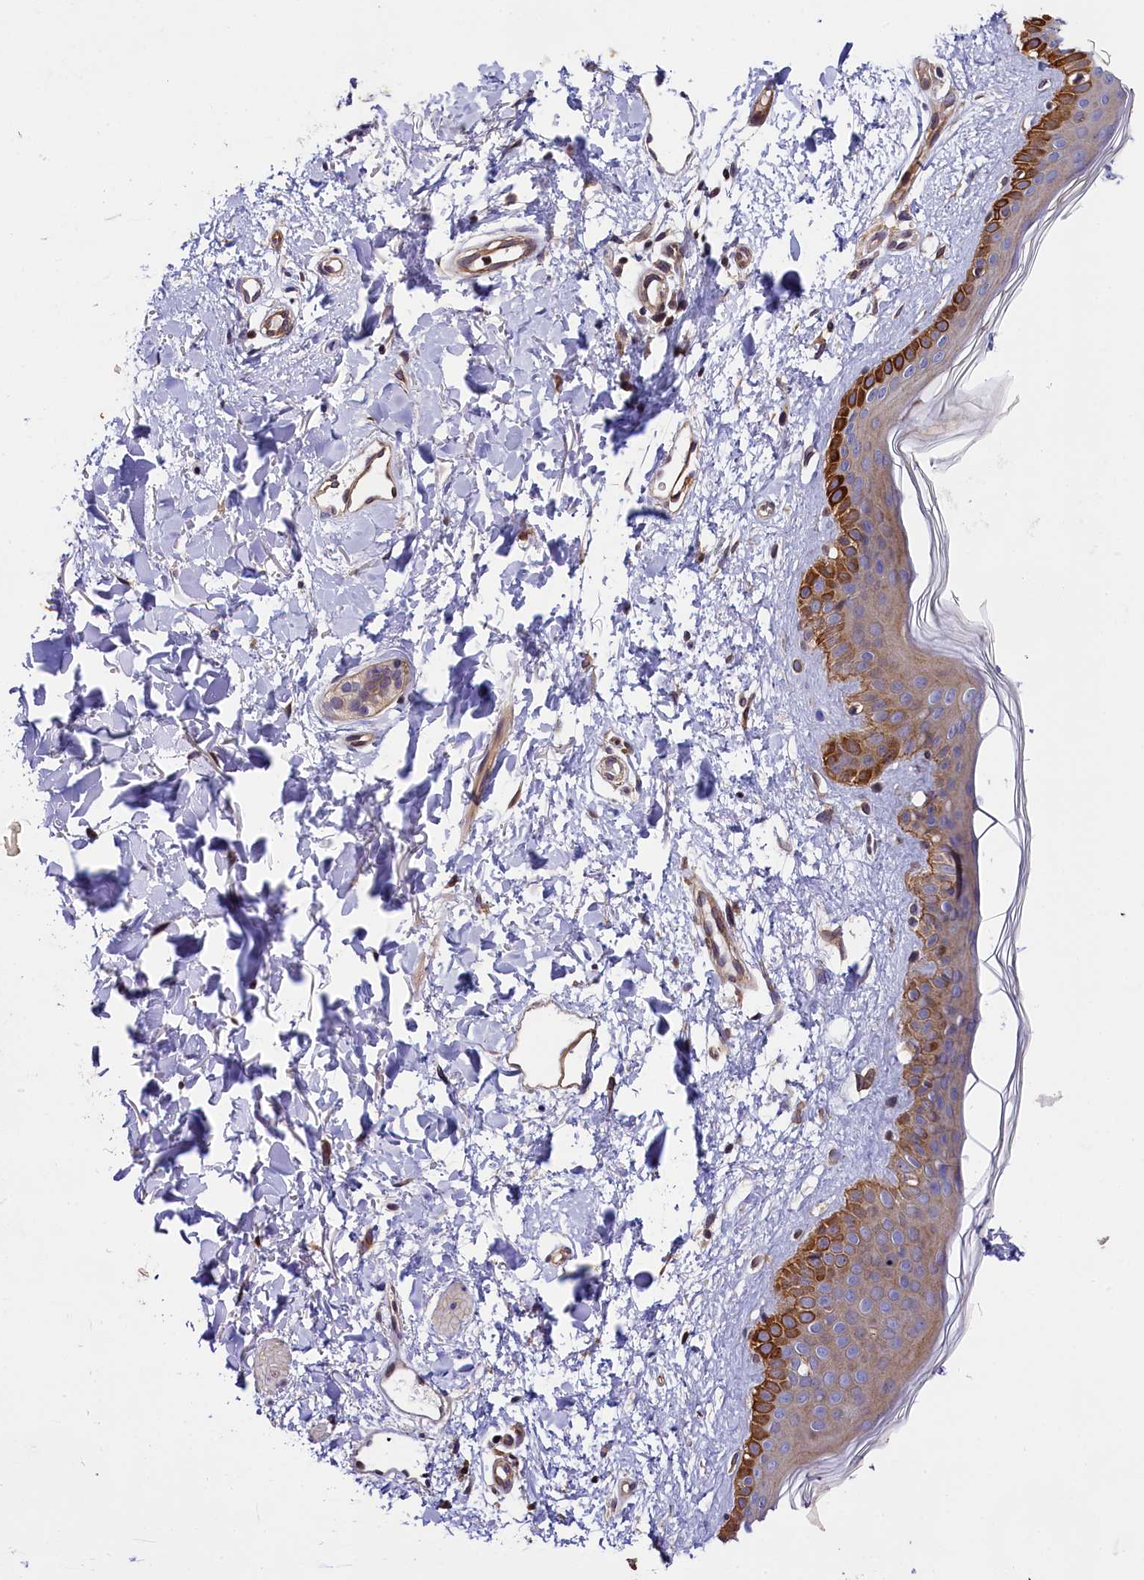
{"staining": {"intensity": "moderate", "quantity": ">75%", "location": "cytoplasmic/membranous"}, "tissue": "skin", "cell_type": "Fibroblasts", "image_type": "normal", "snomed": [{"axis": "morphology", "description": "Normal tissue, NOS"}, {"axis": "topography", "description": "Skin"}], "caption": "IHC image of unremarkable skin: skin stained using immunohistochemistry shows medium levels of moderate protein expression localized specifically in the cytoplasmic/membranous of fibroblasts, appearing as a cytoplasmic/membranous brown color.", "gene": "SP4", "patient": {"sex": "female", "age": 58}}